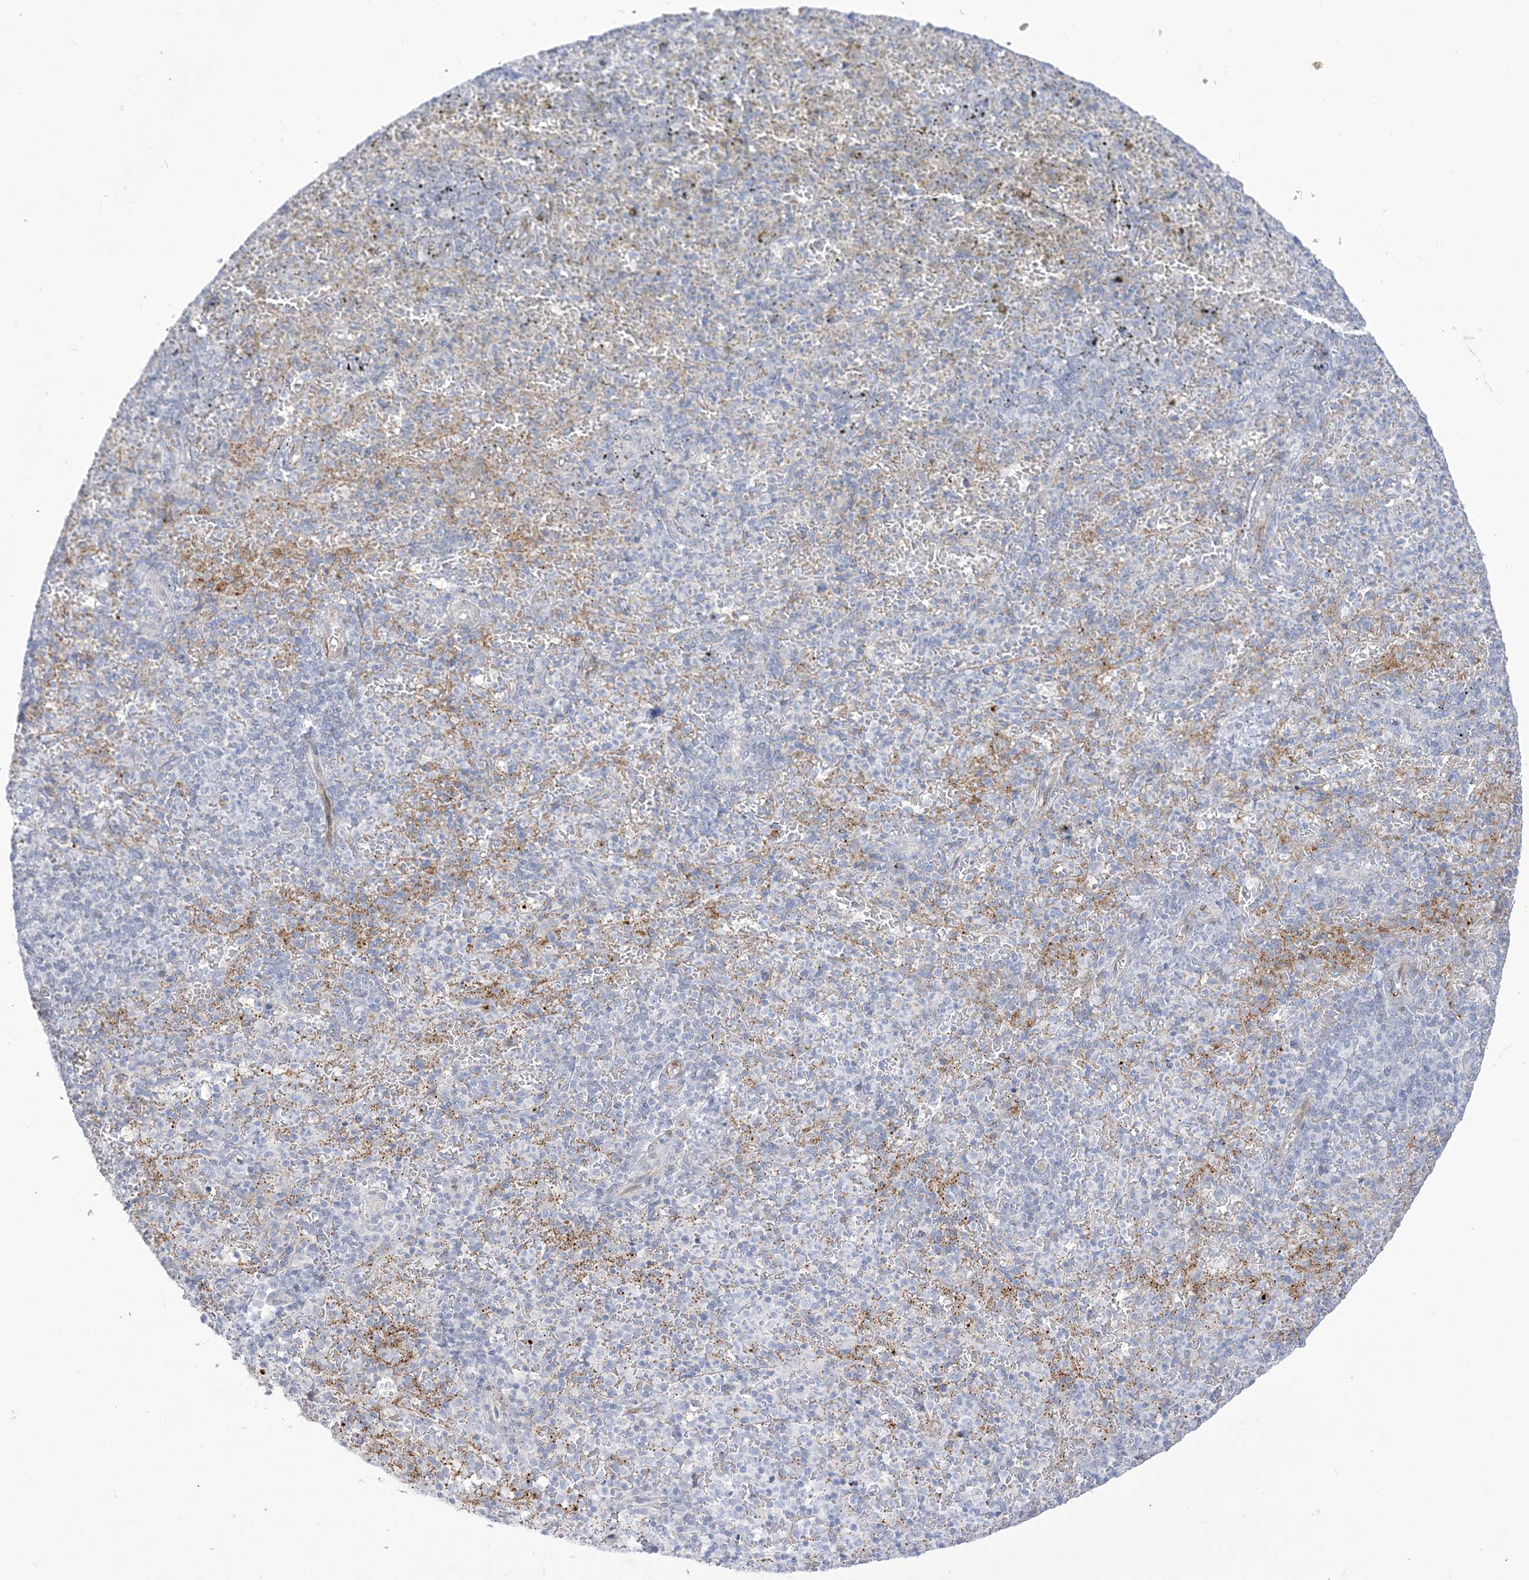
{"staining": {"intensity": "negative", "quantity": "none", "location": "none"}, "tissue": "spleen", "cell_type": "Cells in red pulp", "image_type": "normal", "snomed": [{"axis": "morphology", "description": "Normal tissue, NOS"}, {"axis": "topography", "description": "Spleen"}], "caption": "DAB immunohistochemical staining of unremarkable human spleen reveals no significant positivity in cells in red pulp. (Brightfield microscopy of DAB IHC at high magnification).", "gene": "B3GNT7", "patient": {"sex": "female", "age": 74}}